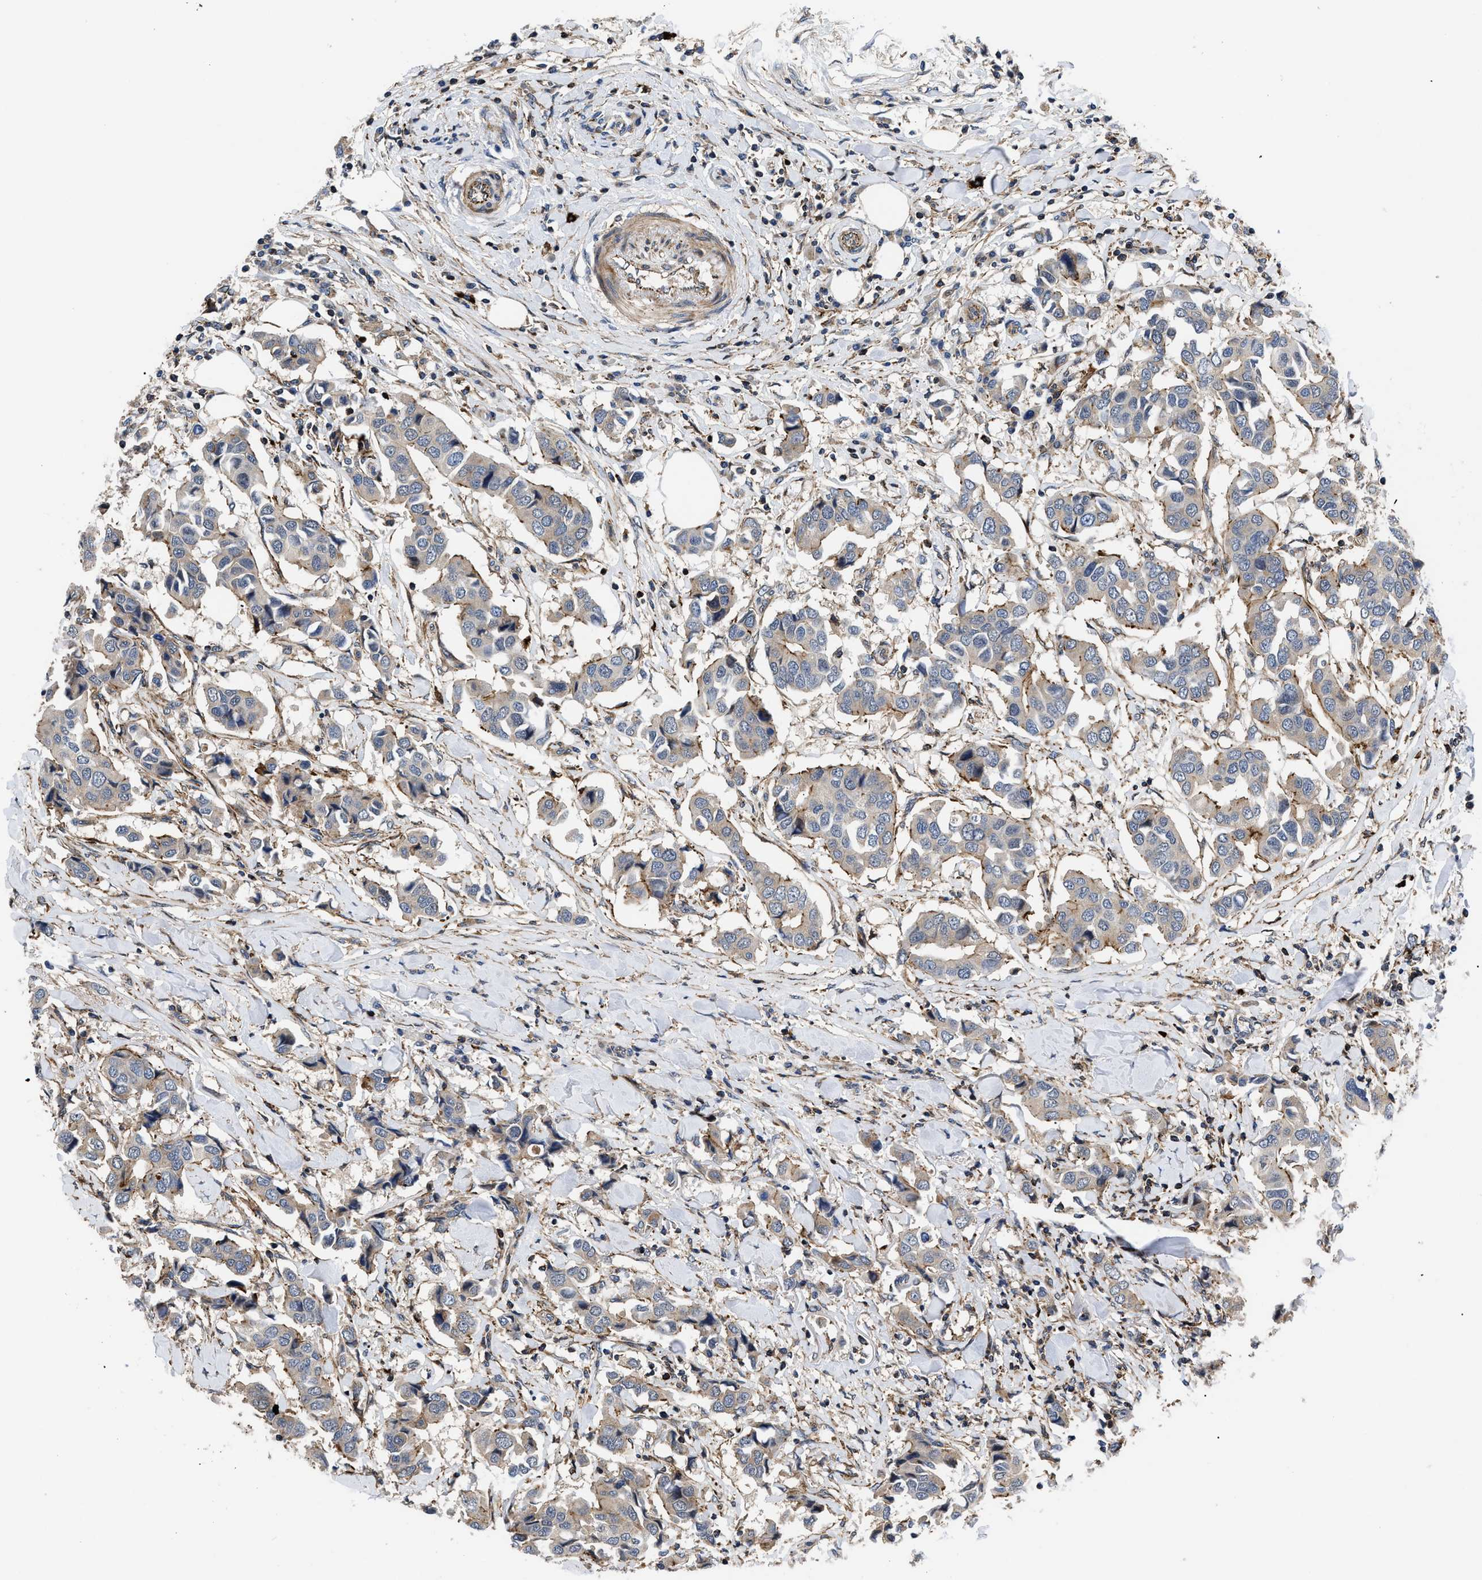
{"staining": {"intensity": "moderate", "quantity": "25%-75%", "location": "cytoplasmic/membranous"}, "tissue": "breast cancer", "cell_type": "Tumor cells", "image_type": "cancer", "snomed": [{"axis": "morphology", "description": "Duct carcinoma"}, {"axis": "topography", "description": "Breast"}], "caption": "Invasive ductal carcinoma (breast) stained with immunohistochemistry demonstrates moderate cytoplasmic/membranous positivity in approximately 25%-75% of tumor cells.", "gene": "SPAST", "patient": {"sex": "female", "age": 80}}